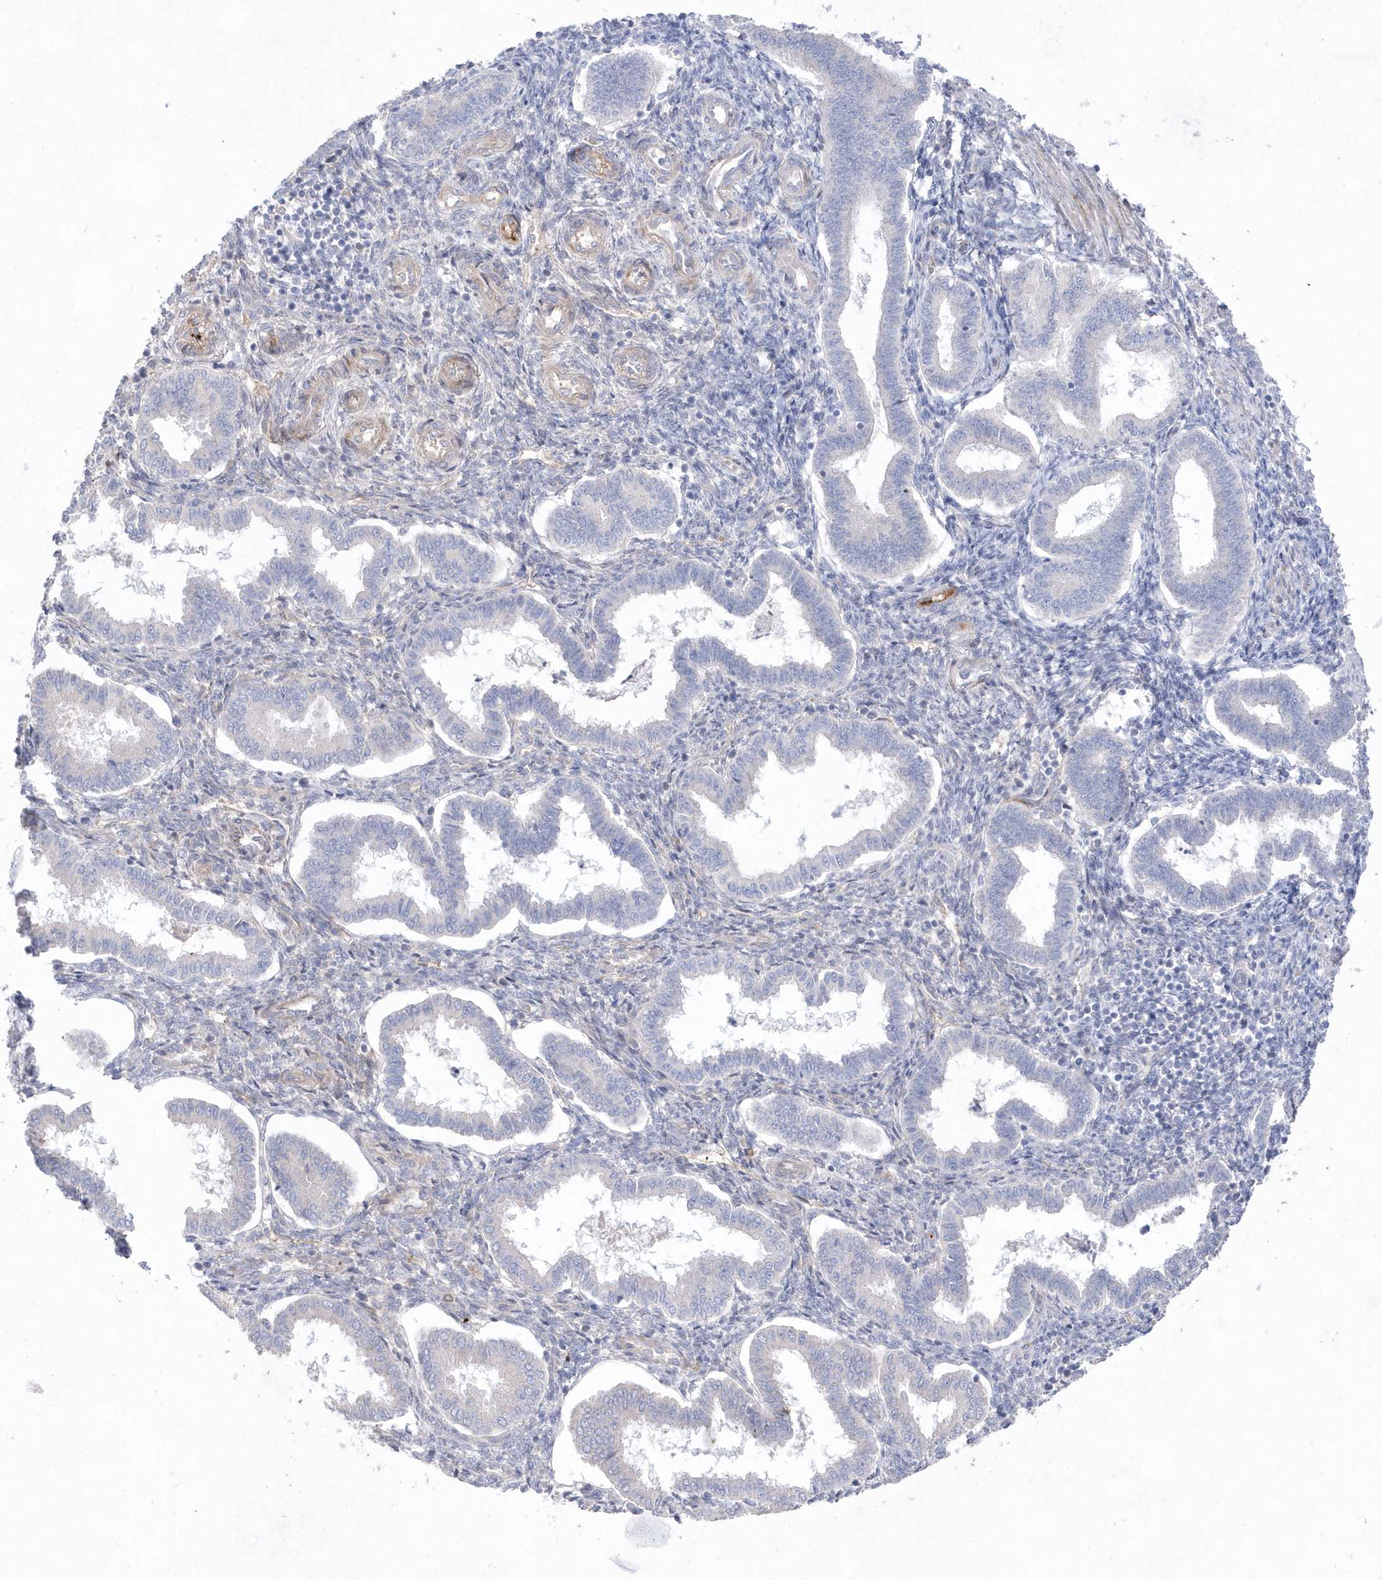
{"staining": {"intensity": "negative", "quantity": "none", "location": "none"}, "tissue": "endometrium", "cell_type": "Cells in endometrial stroma", "image_type": "normal", "snomed": [{"axis": "morphology", "description": "Normal tissue, NOS"}, {"axis": "topography", "description": "Endometrium"}], "caption": "The IHC micrograph has no significant staining in cells in endometrial stroma of endometrium. (DAB immunohistochemistry (IHC), high magnification).", "gene": "TMEM132B", "patient": {"sex": "female", "age": 24}}